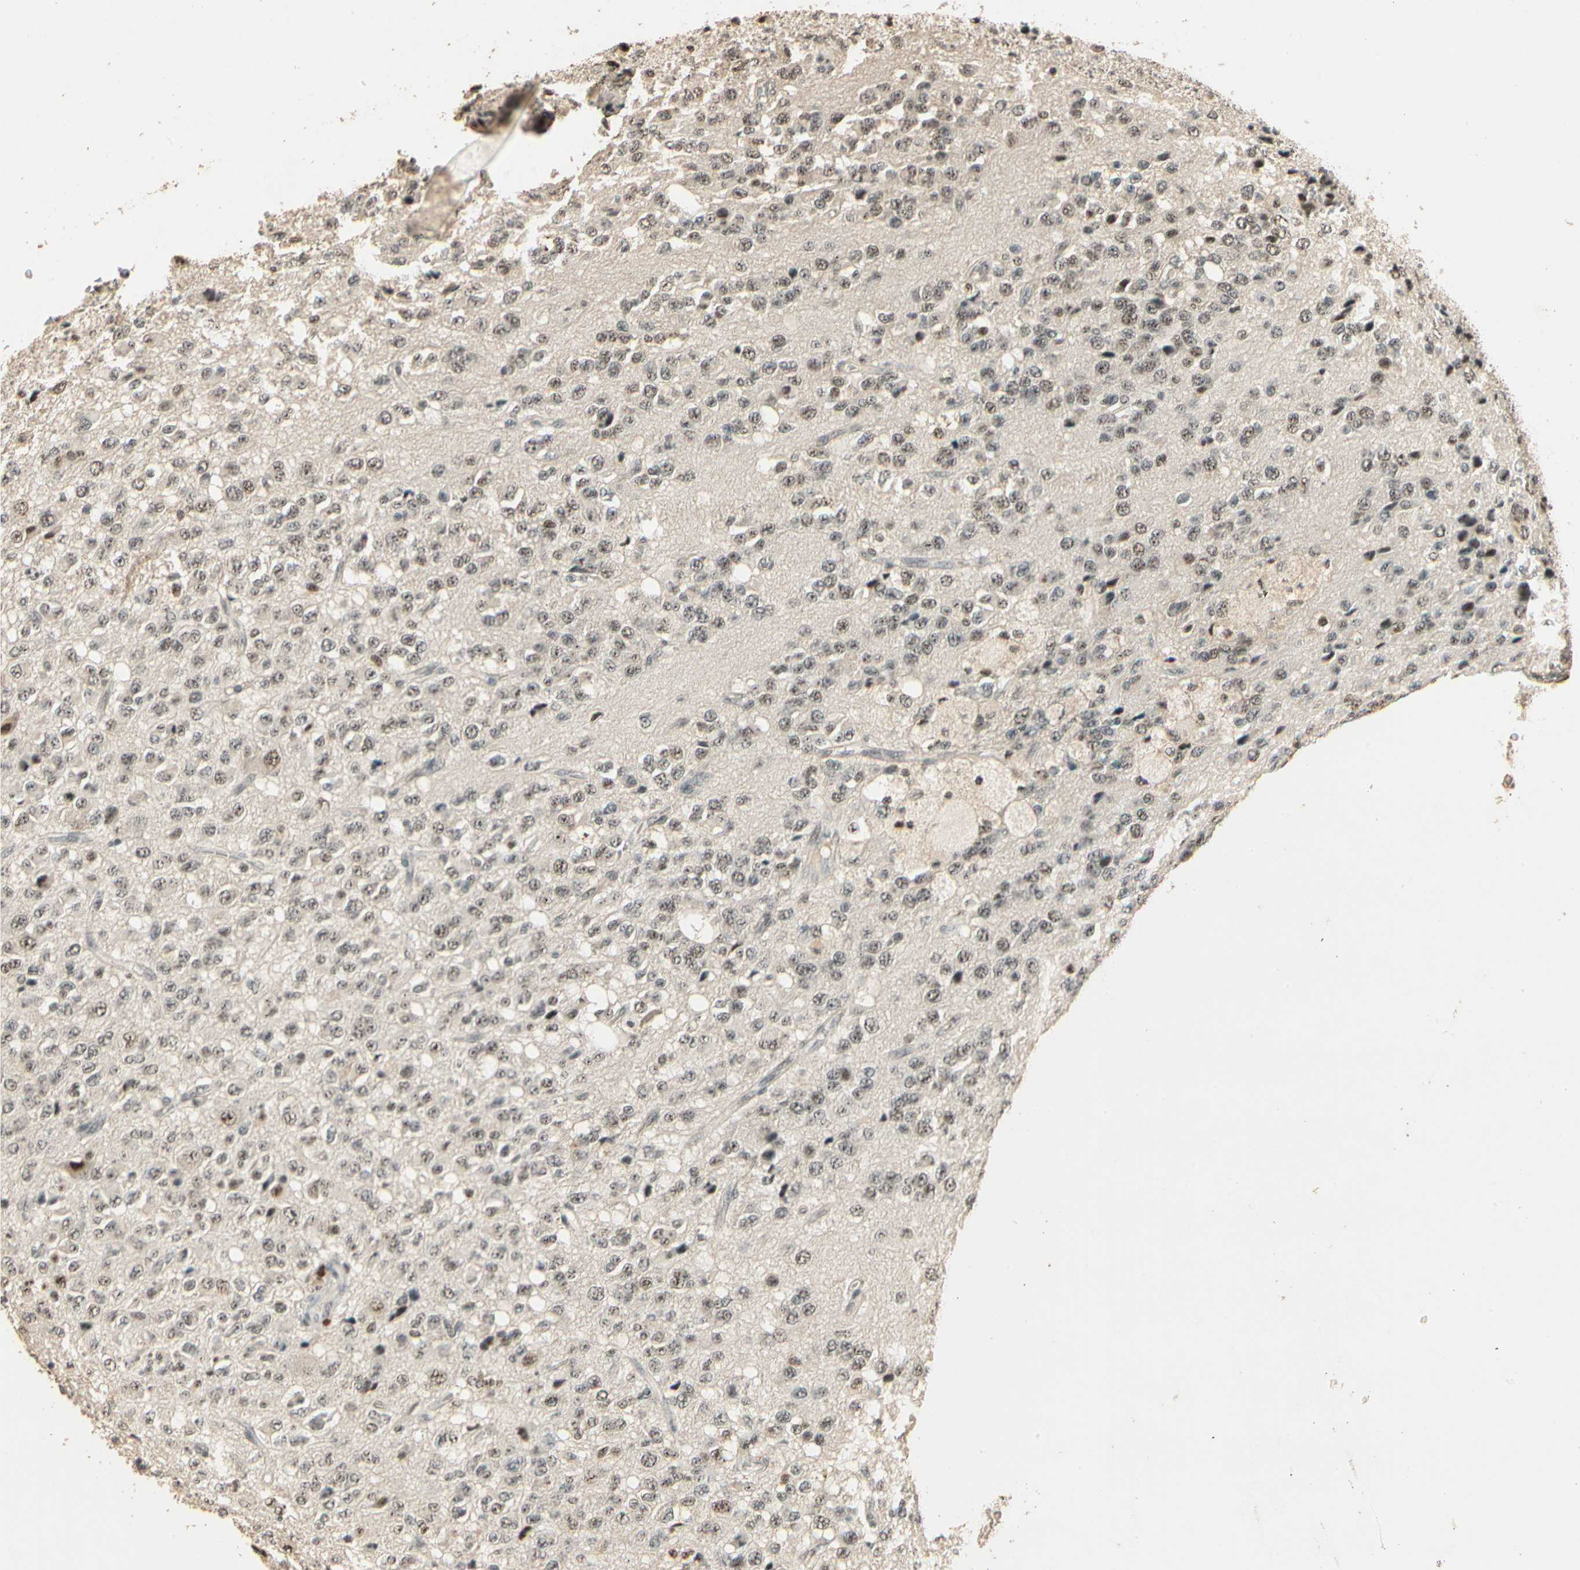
{"staining": {"intensity": "weak", "quantity": ">75%", "location": "nuclear"}, "tissue": "glioma", "cell_type": "Tumor cells", "image_type": "cancer", "snomed": [{"axis": "morphology", "description": "Glioma, malignant, High grade"}, {"axis": "topography", "description": "pancreas cauda"}], "caption": "A high-resolution histopathology image shows IHC staining of glioma, which demonstrates weak nuclear expression in approximately >75% of tumor cells. The staining was performed using DAB to visualize the protein expression in brown, while the nuclei were stained in blue with hematoxylin (Magnification: 20x).", "gene": "RBM25", "patient": {"sex": "male", "age": 60}}